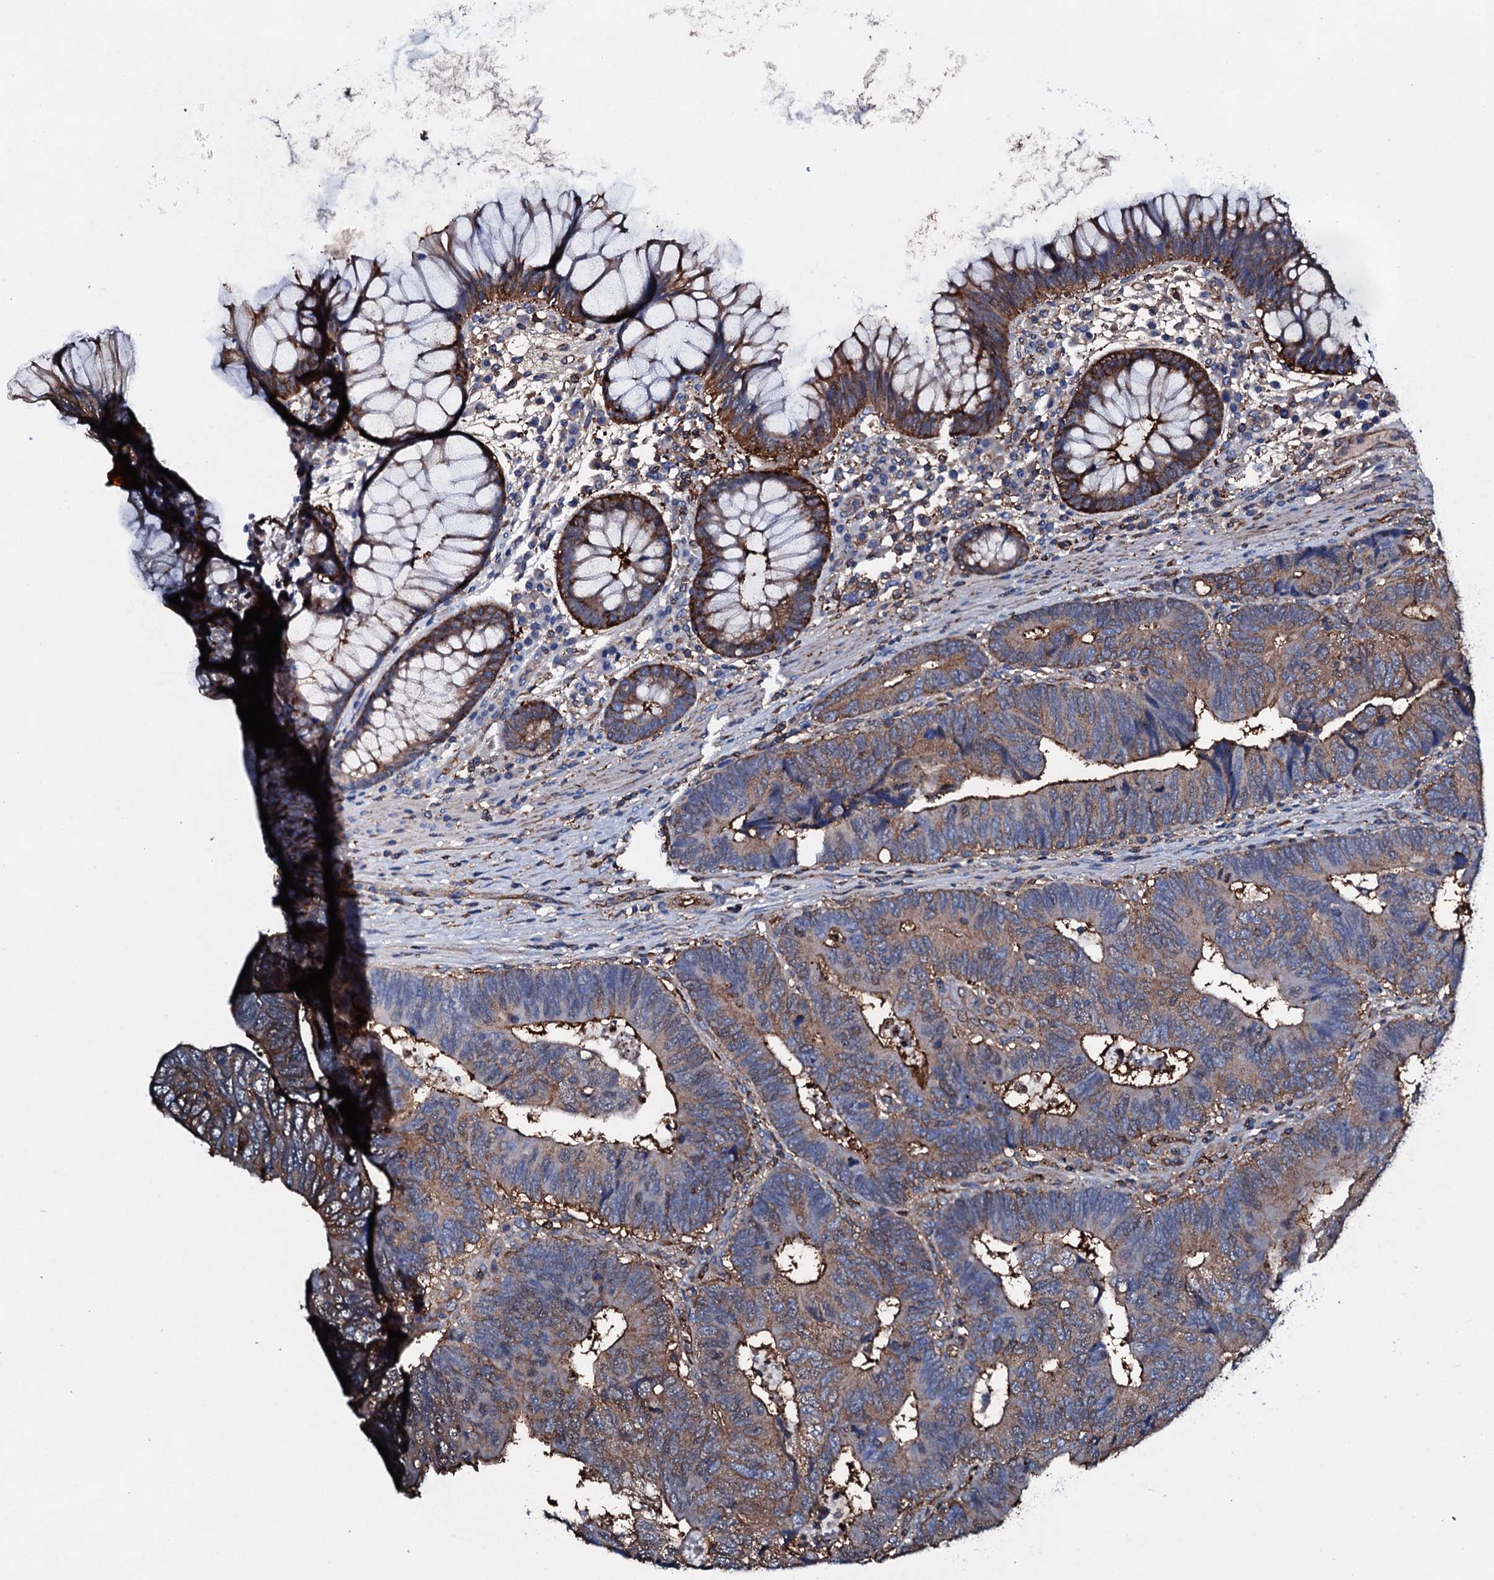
{"staining": {"intensity": "moderate", "quantity": "25%-75%", "location": "cytoplasmic/membranous"}, "tissue": "colorectal cancer", "cell_type": "Tumor cells", "image_type": "cancer", "snomed": [{"axis": "morphology", "description": "Adenocarcinoma, NOS"}, {"axis": "topography", "description": "Colon"}], "caption": "Adenocarcinoma (colorectal) was stained to show a protein in brown. There is medium levels of moderate cytoplasmic/membranous staining in about 25%-75% of tumor cells. (DAB = brown stain, brightfield microscopy at high magnification).", "gene": "MS4A4E", "patient": {"sex": "female", "age": 67}}